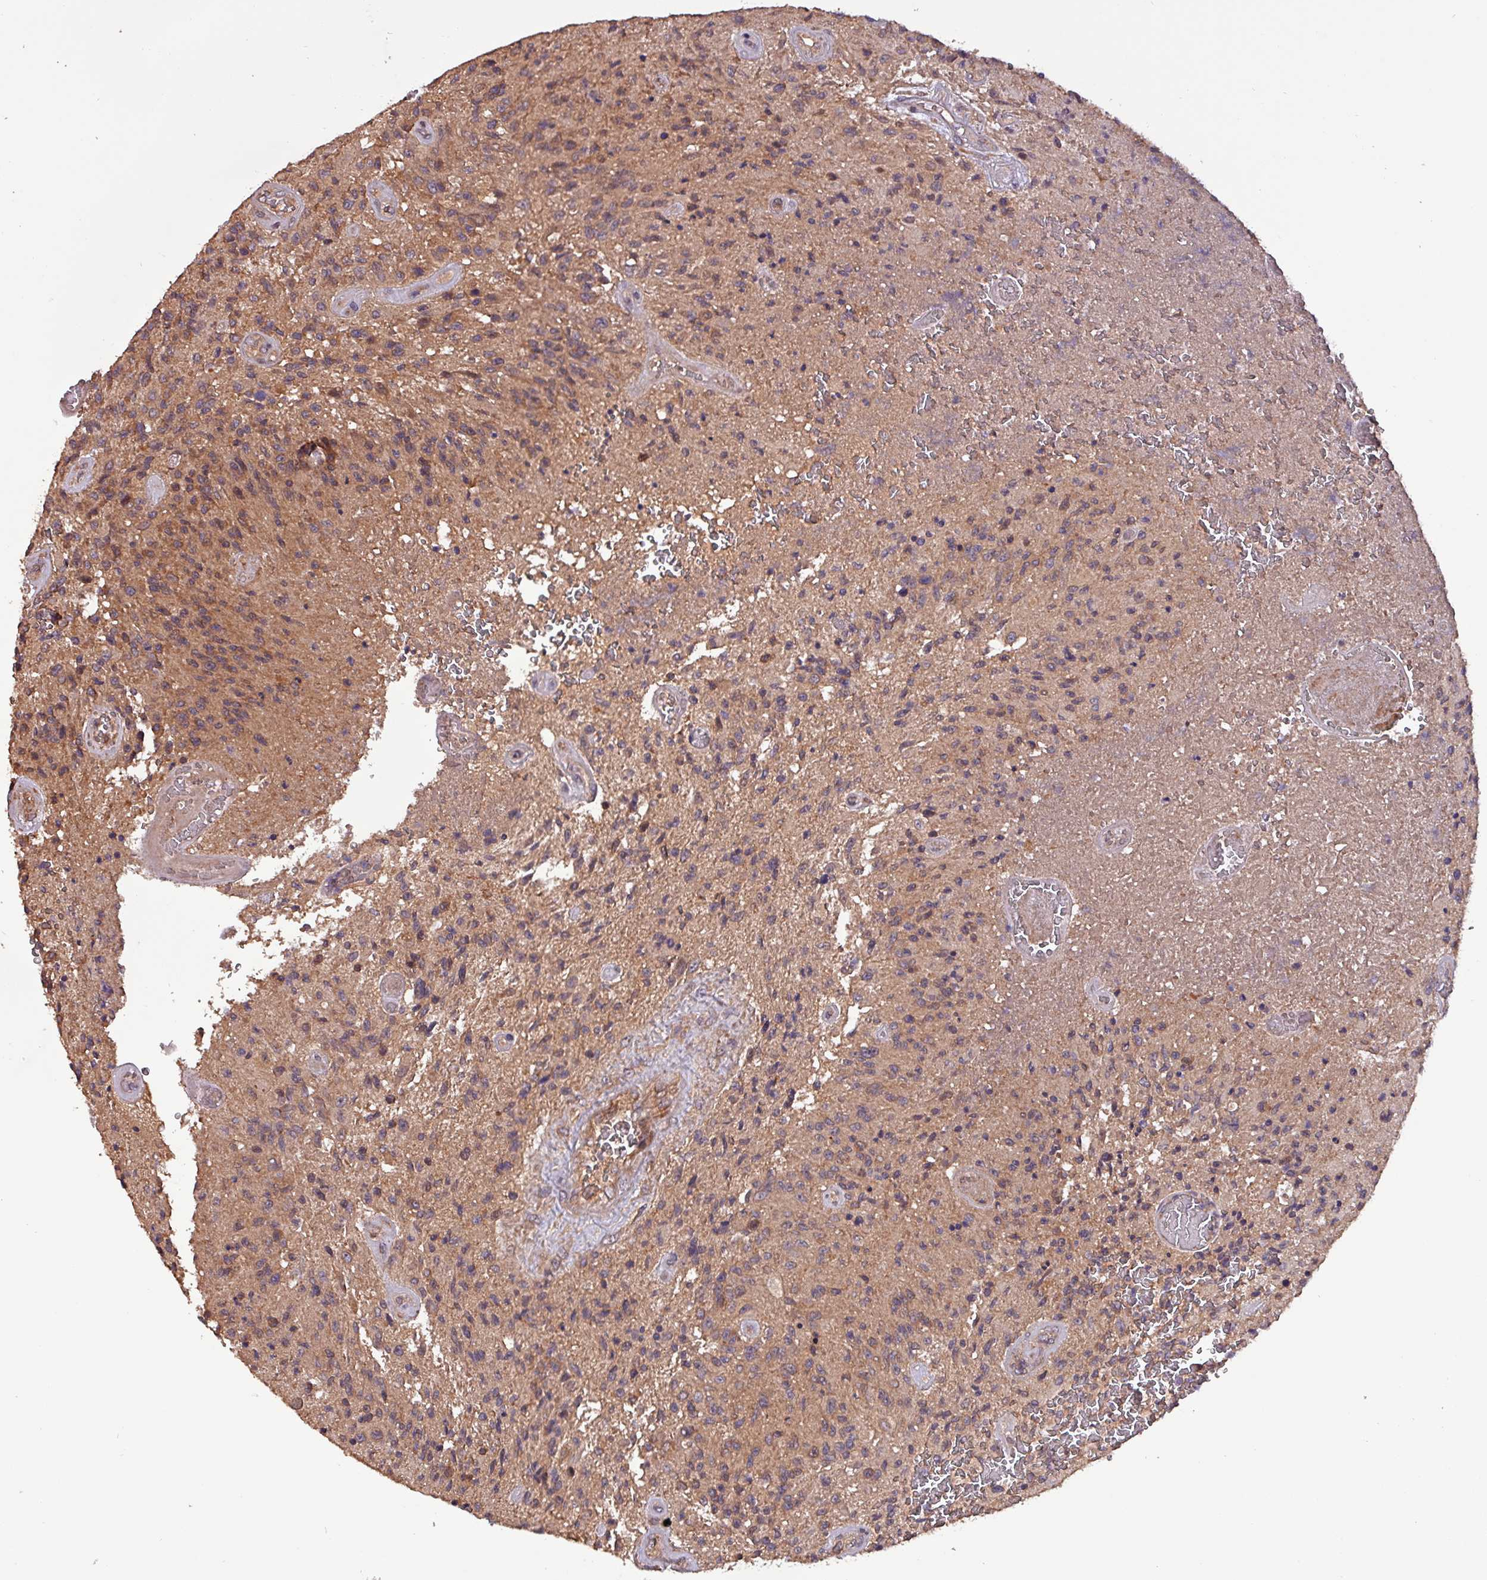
{"staining": {"intensity": "weak", "quantity": "25%-75%", "location": "cytoplasmic/membranous"}, "tissue": "glioma", "cell_type": "Tumor cells", "image_type": "cancer", "snomed": [{"axis": "morphology", "description": "Normal tissue, NOS"}, {"axis": "morphology", "description": "Glioma, malignant, High grade"}, {"axis": "topography", "description": "Cerebral cortex"}], "caption": "Tumor cells show low levels of weak cytoplasmic/membranous staining in about 25%-75% of cells in malignant glioma (high-grade). The staining is performed using DAB (3,3'-diaminobenzidine) brown chromogen to label protein expression. The nuclei are counter-stained blue using hematoxylin.", "gene": "PAFAH1B2", "patient": {"sex": "male", "age": 56}}